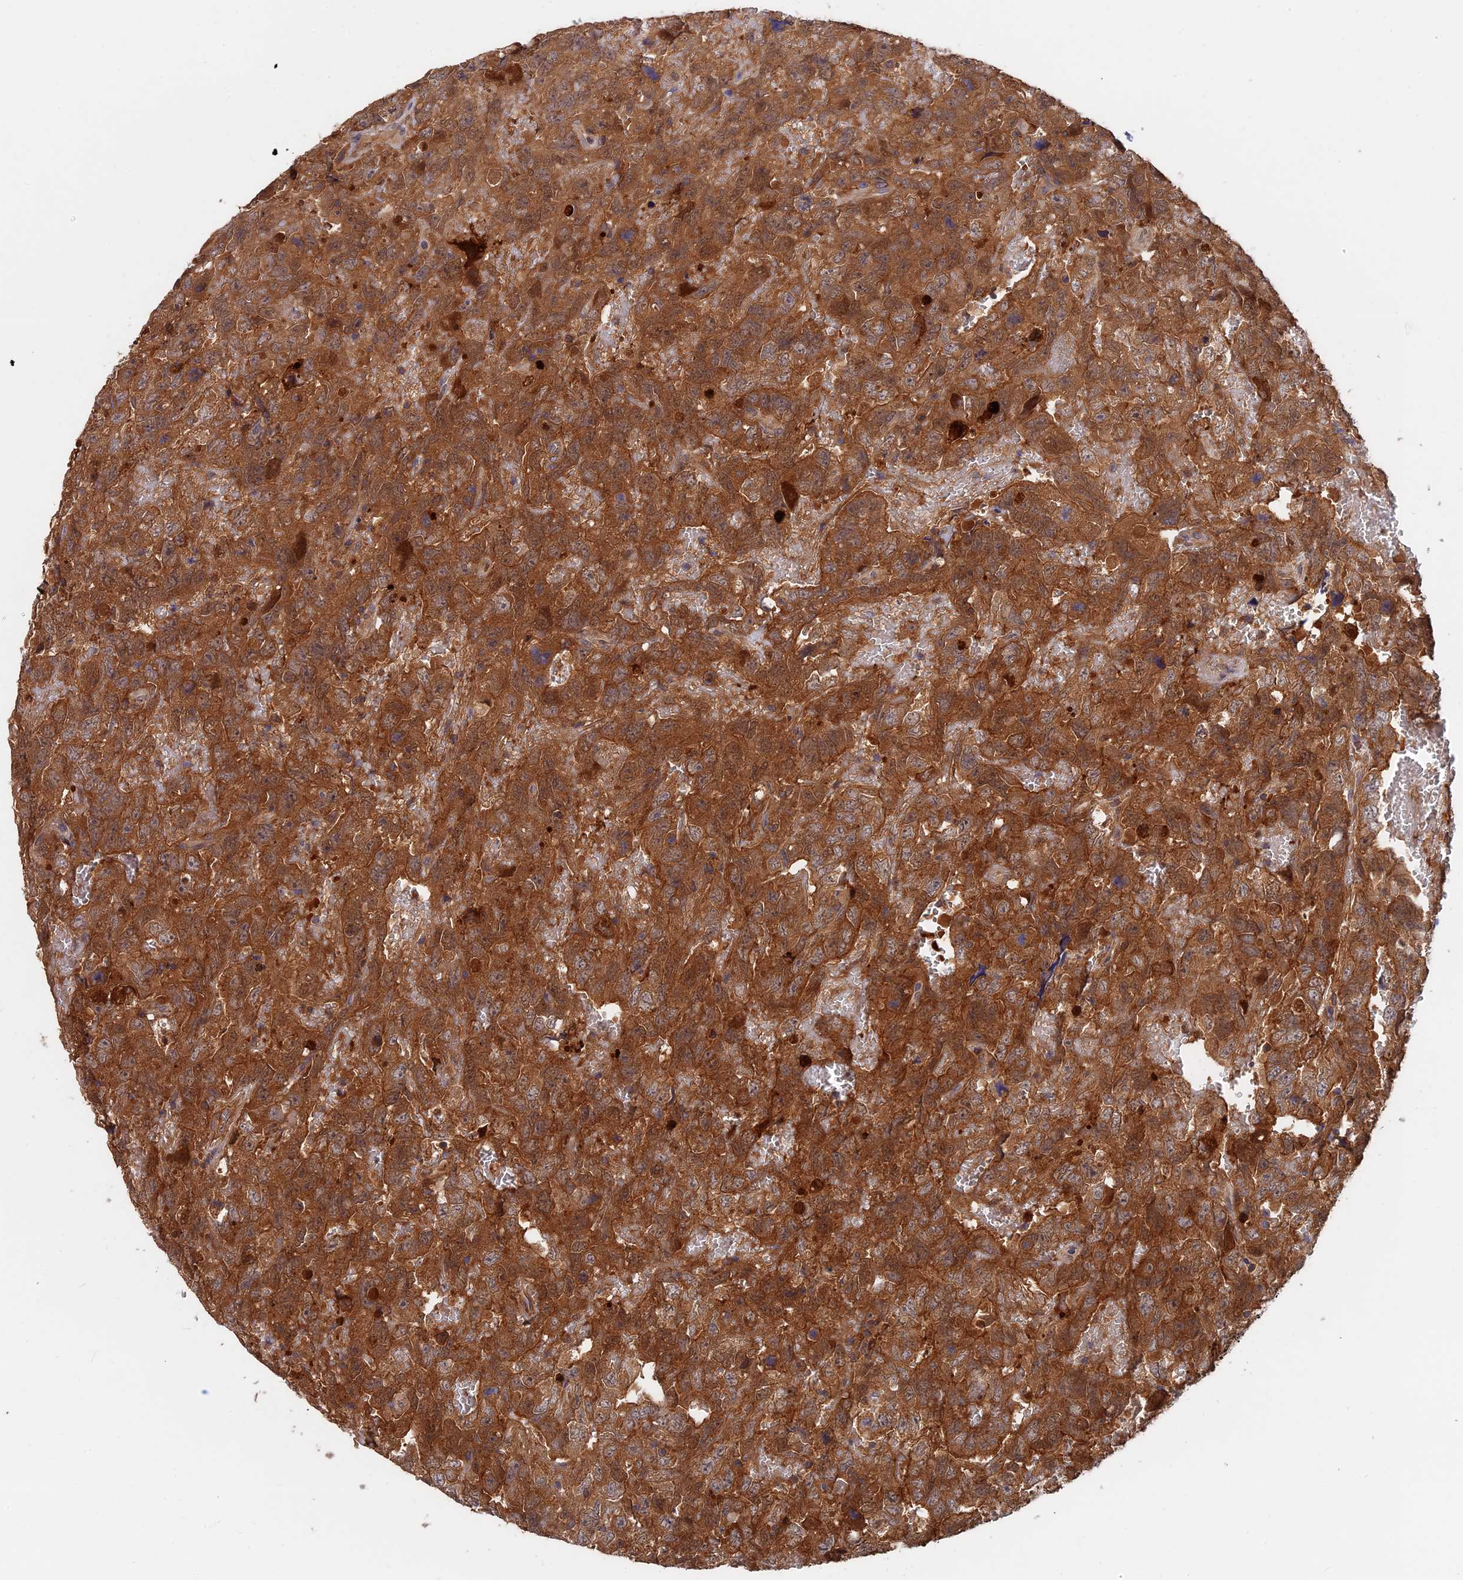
{"staining": {"intensity": "strong", "quantity": ">75%", "location": "cytoplasmic/membranous"}, "tissue": "testis cancer", "cell_type": "Tumor cells", "image_type": "cancer", "snomed": [{"axis": "morphology", "description": "Carcinoma, Embryonal, NOS"}, {"axis": "topography", "description": "Testis"}], "caption": "Testis cancer was stained to show a protein in brown. There is high levels of strong cytoplasmic/membranous expression in approximately >75% of tumor cells.", "gene": "BLVRA", "patient": {"sex": "male", "age": 45}}